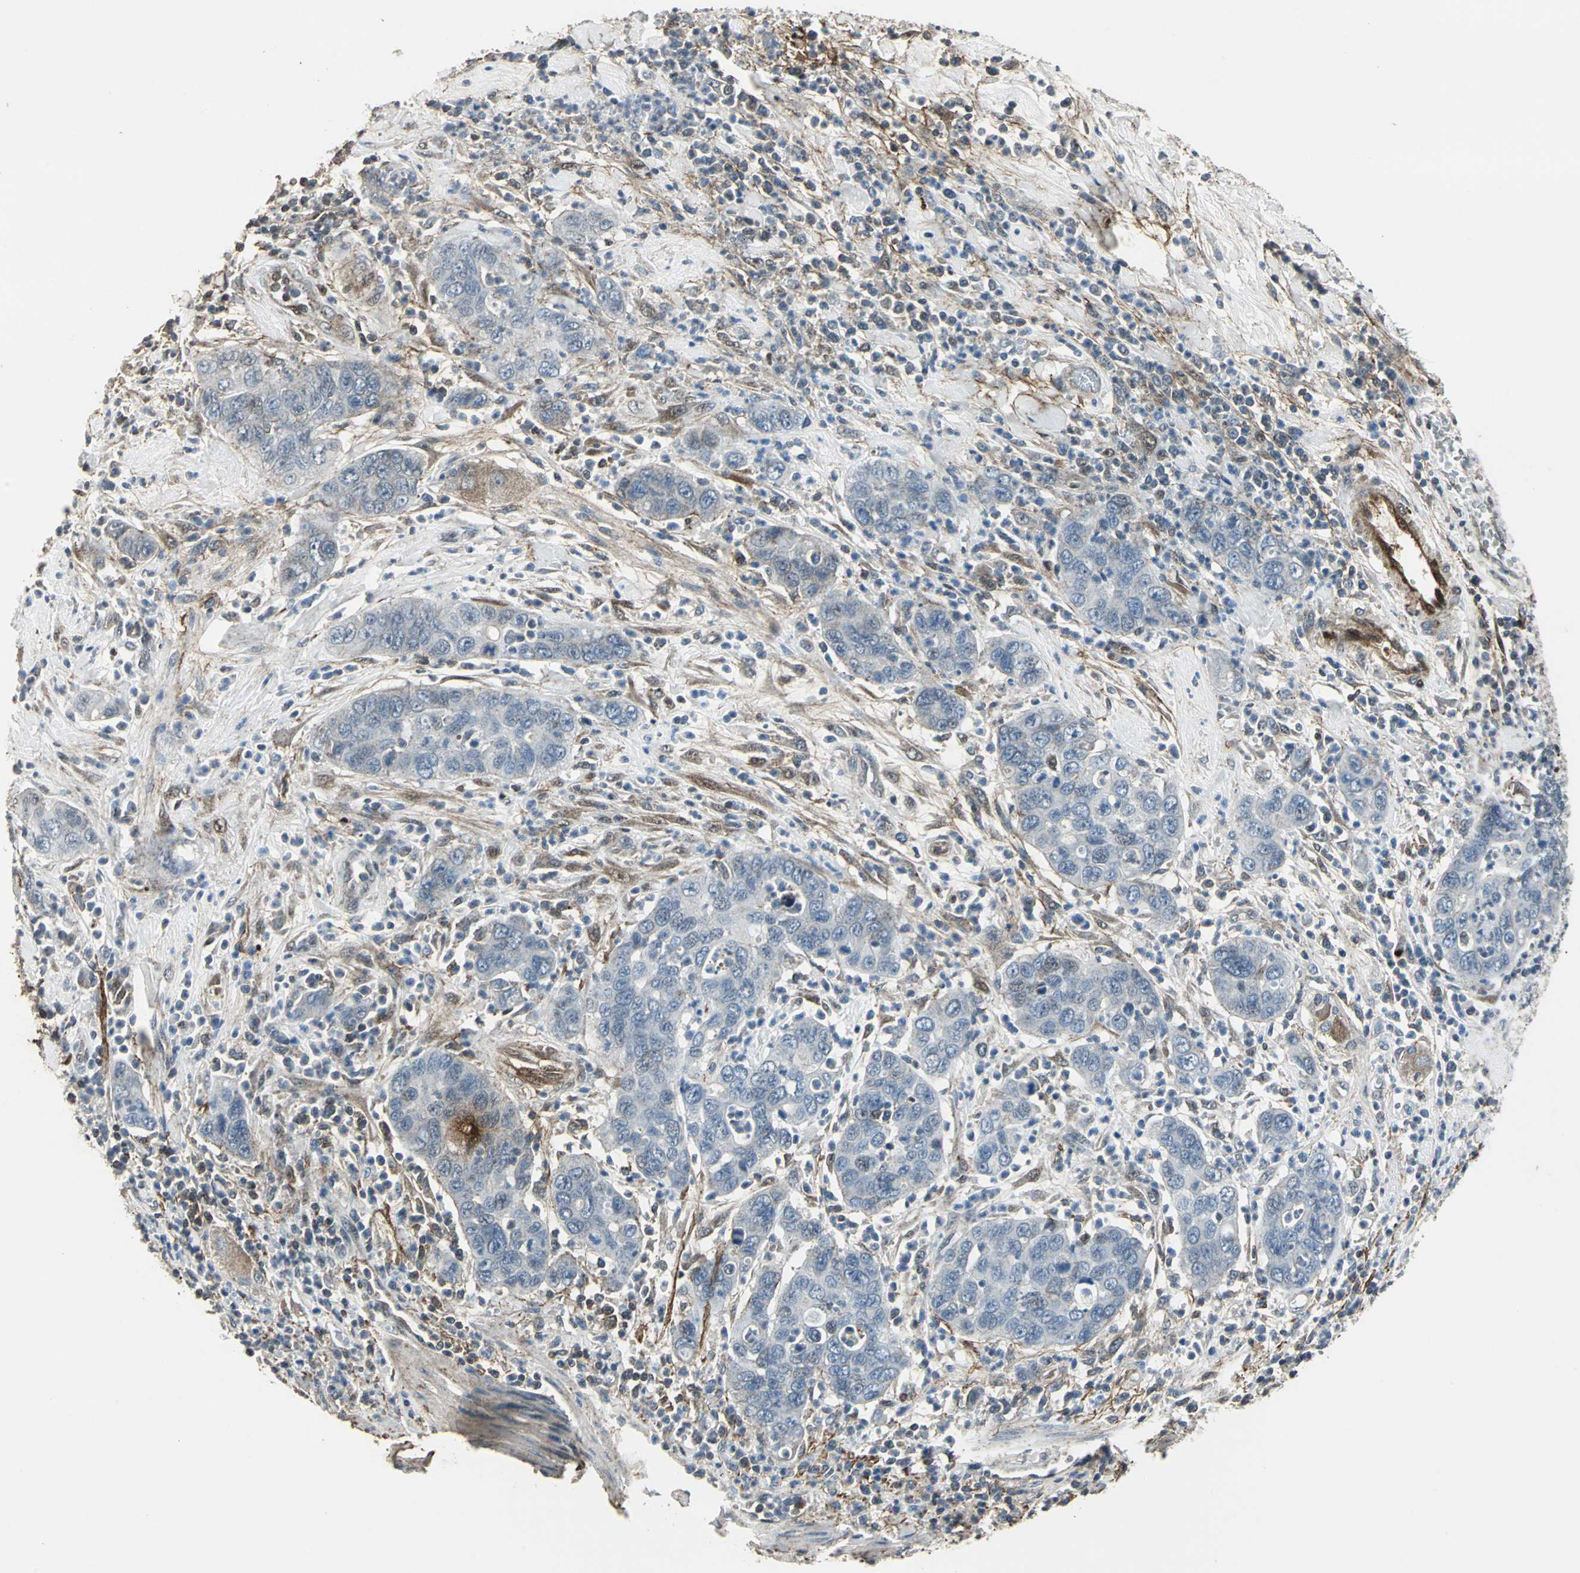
{"staining": {"intensity": "negative", "quantity": "none", "location": "none"}, "tissue": "pancreatic cancer", "cell_type": "Tumor cells", "image_type": "cancer", "snomed": [{"axis": "morphology", "description": "Adenocarcinoma, NOS"}, {"axis": "topography", "description": "Pancreas"}], "caption": "Tumor cells show no significant positivity in pancreatic cancer (adenocarcinoma).", "gene": "DNAJB4", "patient": {"sex": "female", "age": 71}}